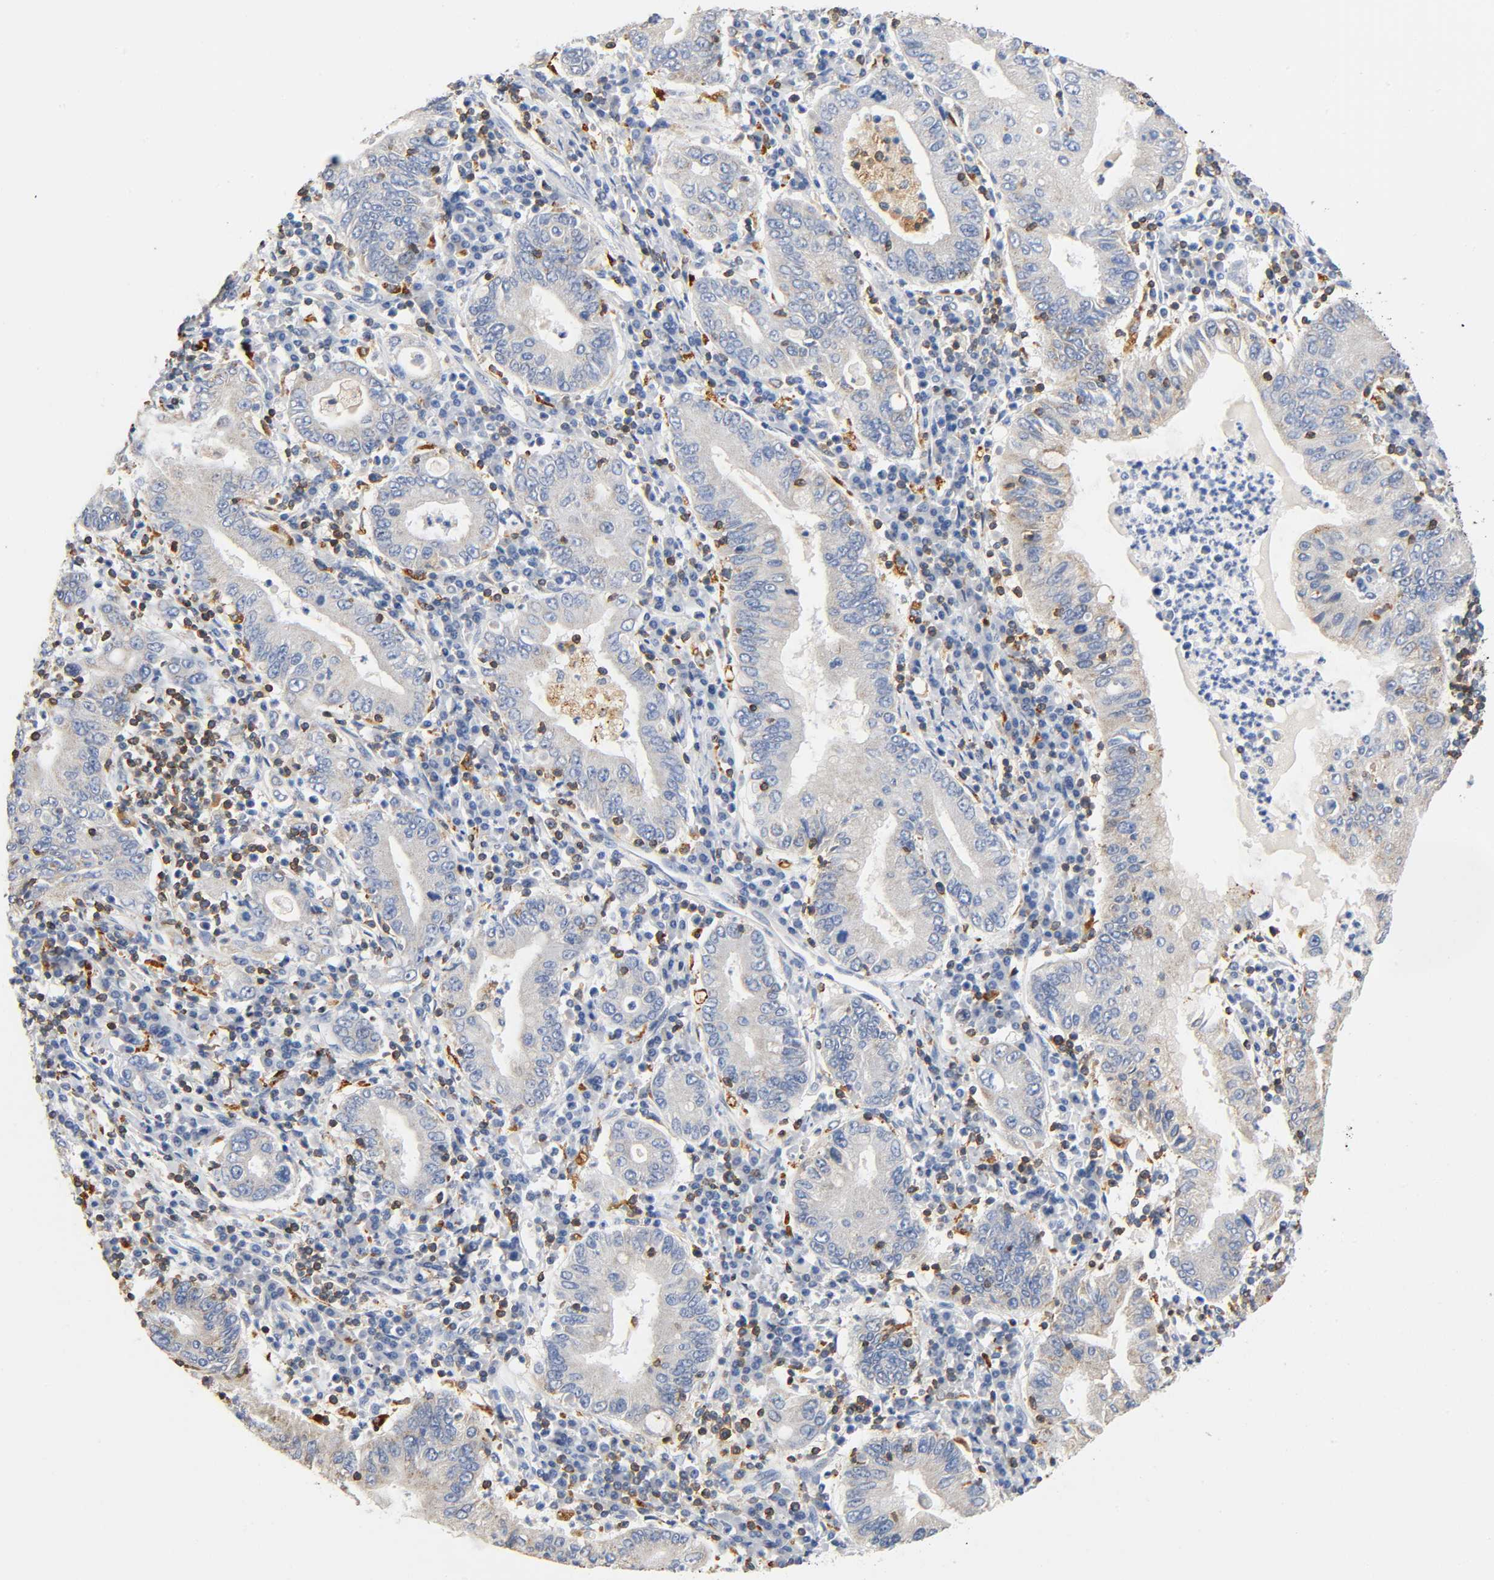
{"staining": {"intensity": "weak", "quantity": "<25%", "location": "cytoplasmic/membranous"}, "tissue": "stomach cancer", "cell_type": "Tumor cells", "image_type": "cancer", "snomed": [{"axis": "morphology", "description": "Normal tissue, NOS"}, {"axis": "morphology", "description": "Adenocarcinoma, NOS"}, {"axis": "topography", "description": "Esophagus"}, {"axis": "topography", "description": "Stomach, upper"}, {"axis": "topography", "description": "Peripheral nerve tissue"}], "caption": "An immunohistochemistry (IHC) photomicrograph of adenocarcinoma (stomach) is shown. There is no staining in tumor cells of adenocarcinoma (stomach).", "gene": "UCKL1", "patient": {"sex": "male", "age": 62}}